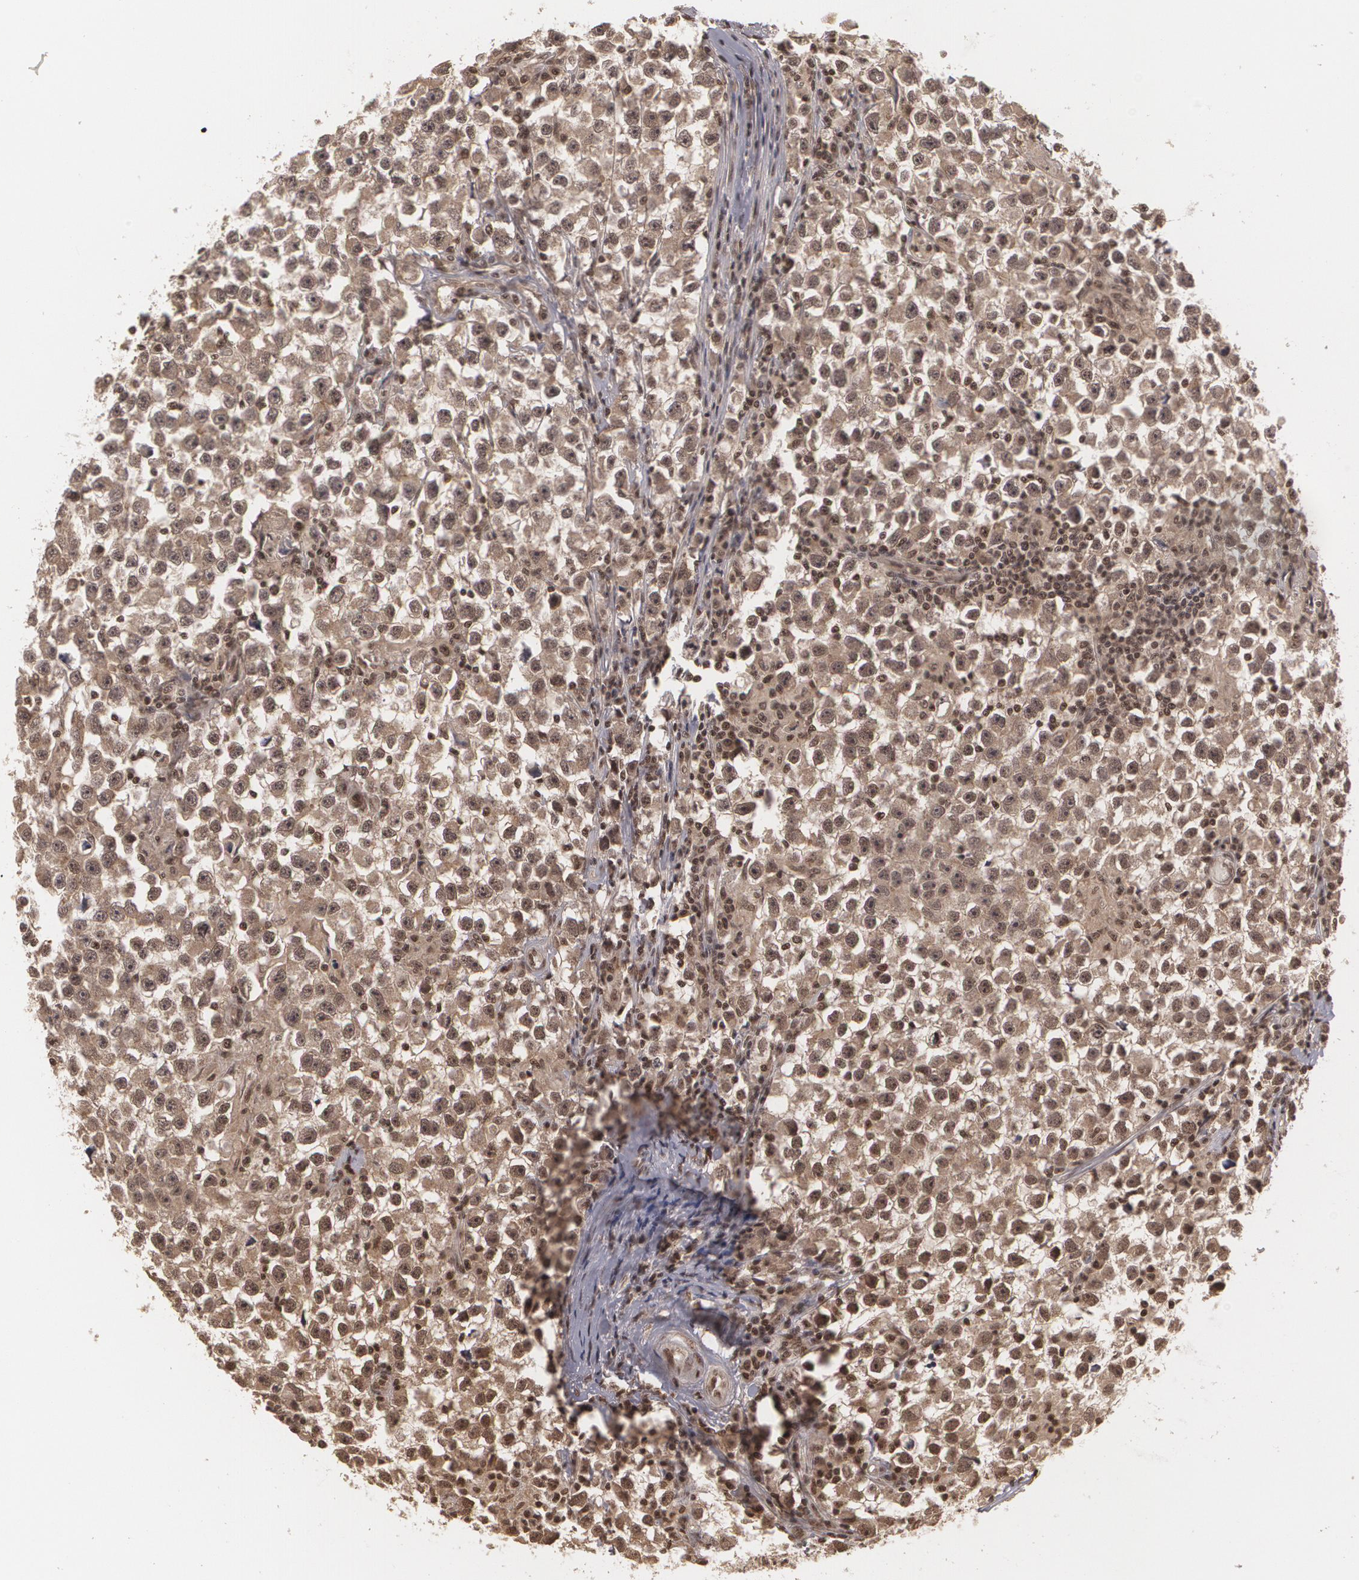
{"staining": {"intensity": "weak", "quantity": ">75%", "location": "cytoplasmic/membranous,nuclear"}, "tissue": "testis cancer", "cell_type": "Tumor cells", "image_type": "cancer", "snomed": [{"axis": "morphology", "description": "Seminoma, NOS"}, {"axis": "topography", "description": "Testis"}], "caption": "The histopathology image exhibits a brown stain indicating the presence of a protein in the cytoplasmic/membranous and nuclear of tumor cells in testis cancer (seminoma).", "gene": "RXRB", "patient": {"sex": "male", "age": 33}}